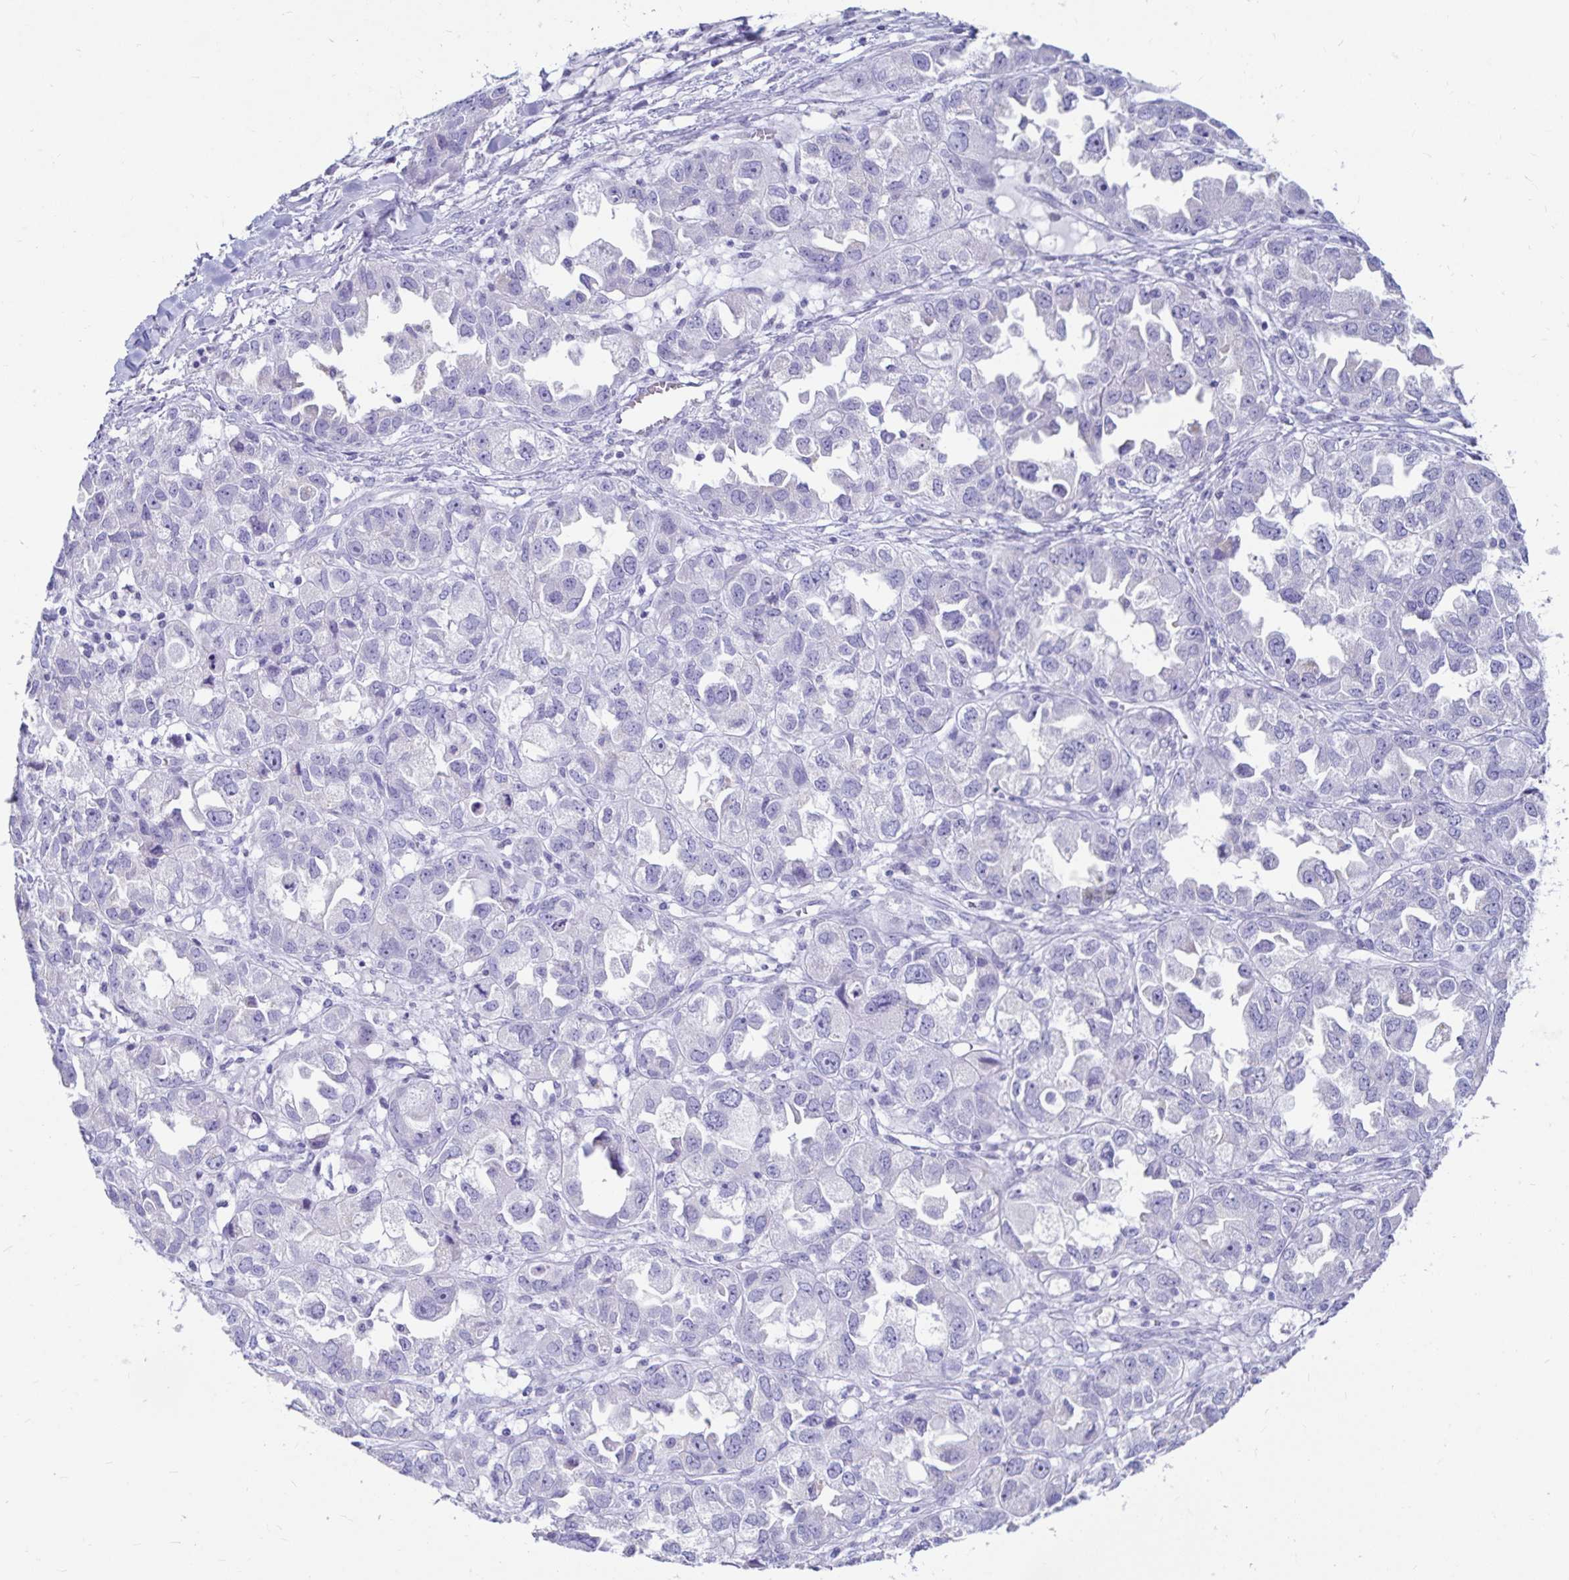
{"staining": {"intensity": "negative", "quantity": "none", "location": "none"}, "tissue": "ovarian cancer", "cell_type": "Tumor cells", "image_type": "cancer", "snomed": [{"axis": "morphology", "description": "Cystadenocarcinoma, serous, NOS"}, {"axis": "topography", "description": "Ovary"}], "caption": "High magnification brightfield microscopy of ovarian serous cystadenocarcinoma stained with DAB (brown) and counterstained with hematoxylin (blue): tumor cells show no significant staining. (IHC, brightfield microscopy, high magnification).", "gene": "ZPBP2", "patient": {"sex": "female", "age": 84}}